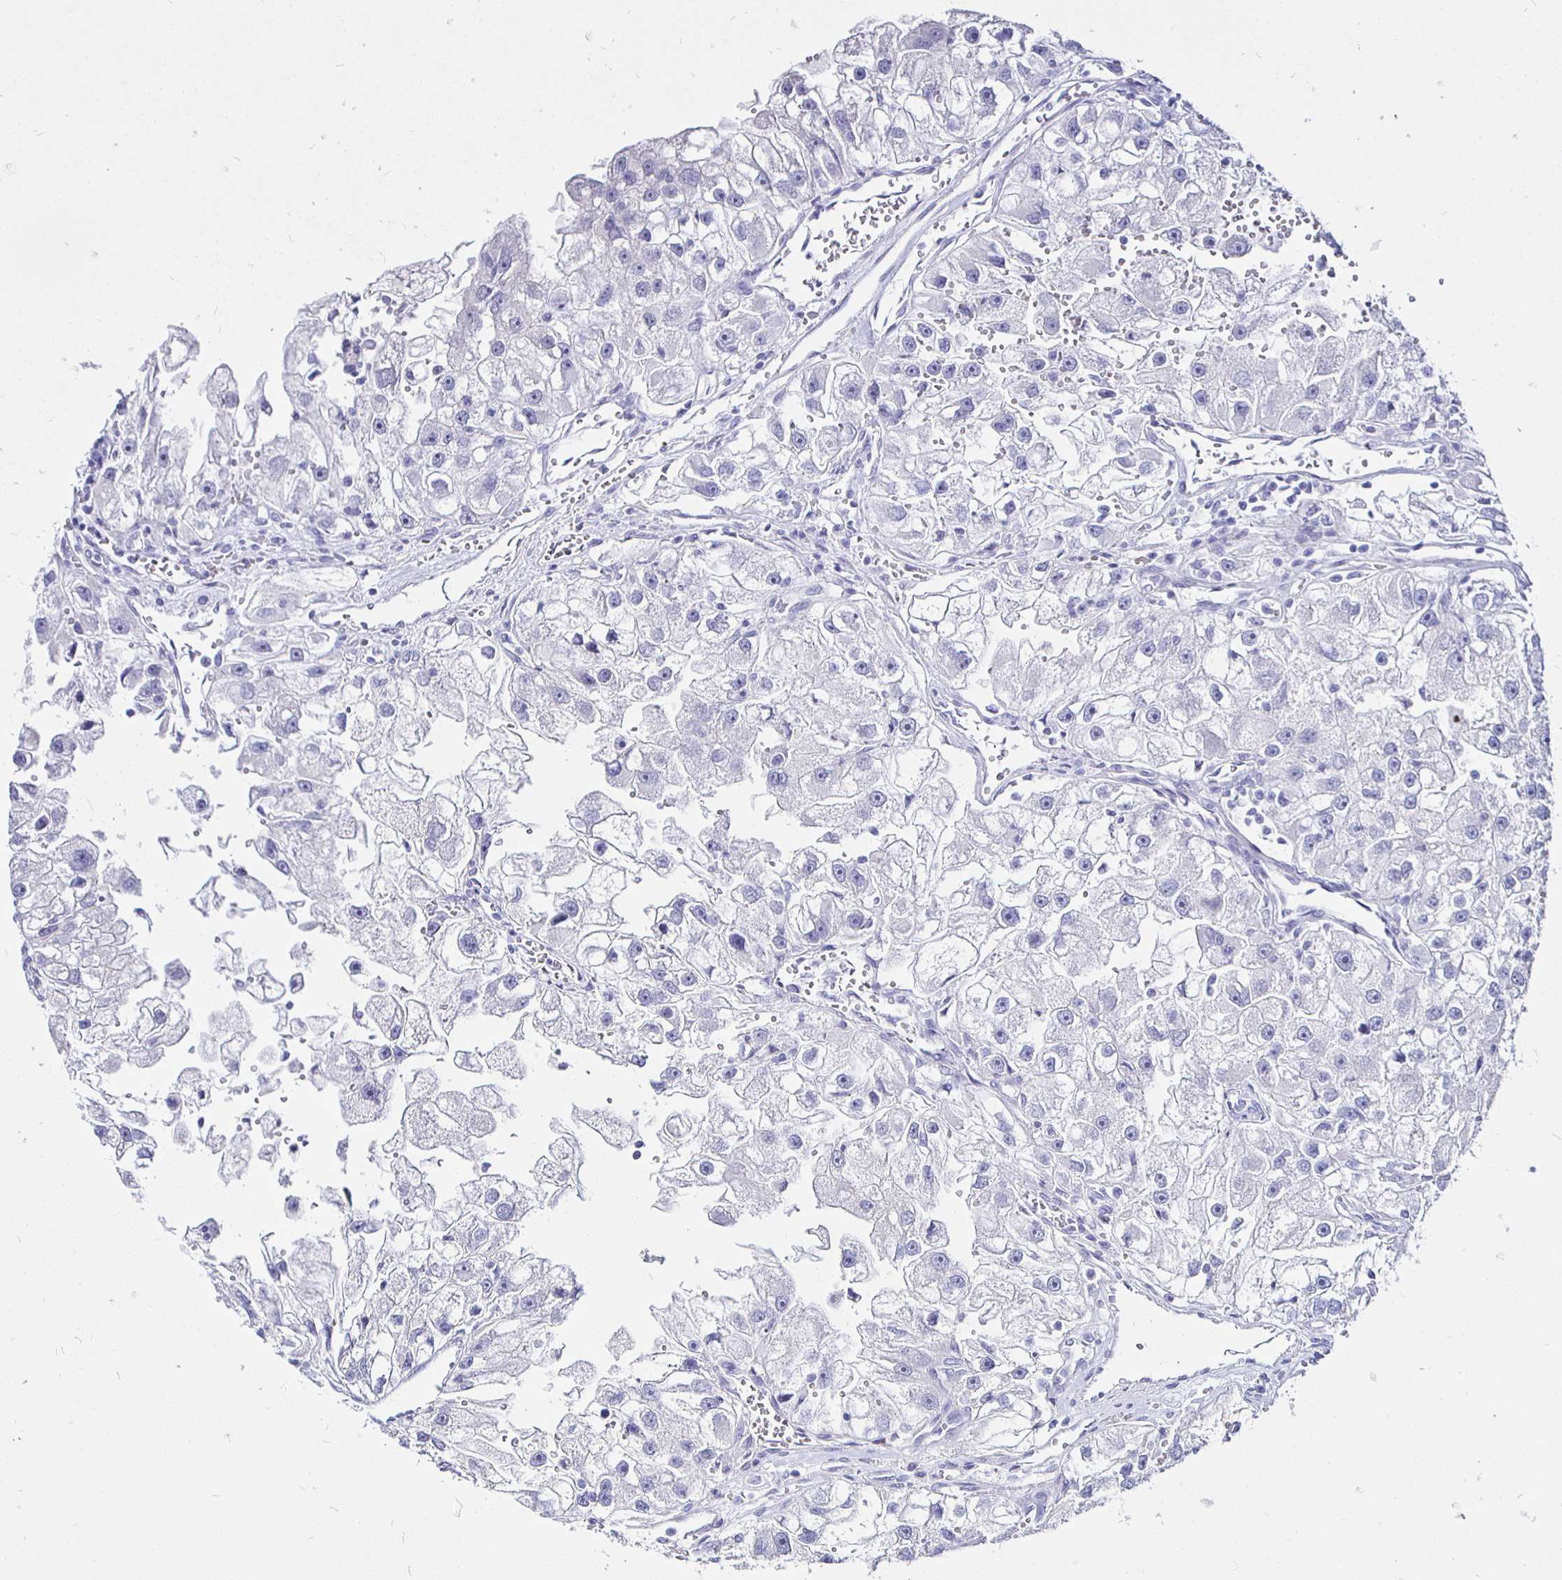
{"staining": {"intensity": "negative", "quantity": "none", "location": "none"}, "tissue": "renal cancer", "cell_type": "Tumor cells", "image_type": "cancer", "snomed": [{"axis": "morphology", "description": "Adenocarcinoma, NOS"}, {"axis": "topography", "description": "Kidney"}], "caption": "An immunohistochemistry (IHC) image of renal cancer (adenocarcinoma) is shown. There is no staining in tumor cells of renal cancer (adenocarcinoma).", "gene": "IRGC", "patient": {"sex": "male", "age": 63}}